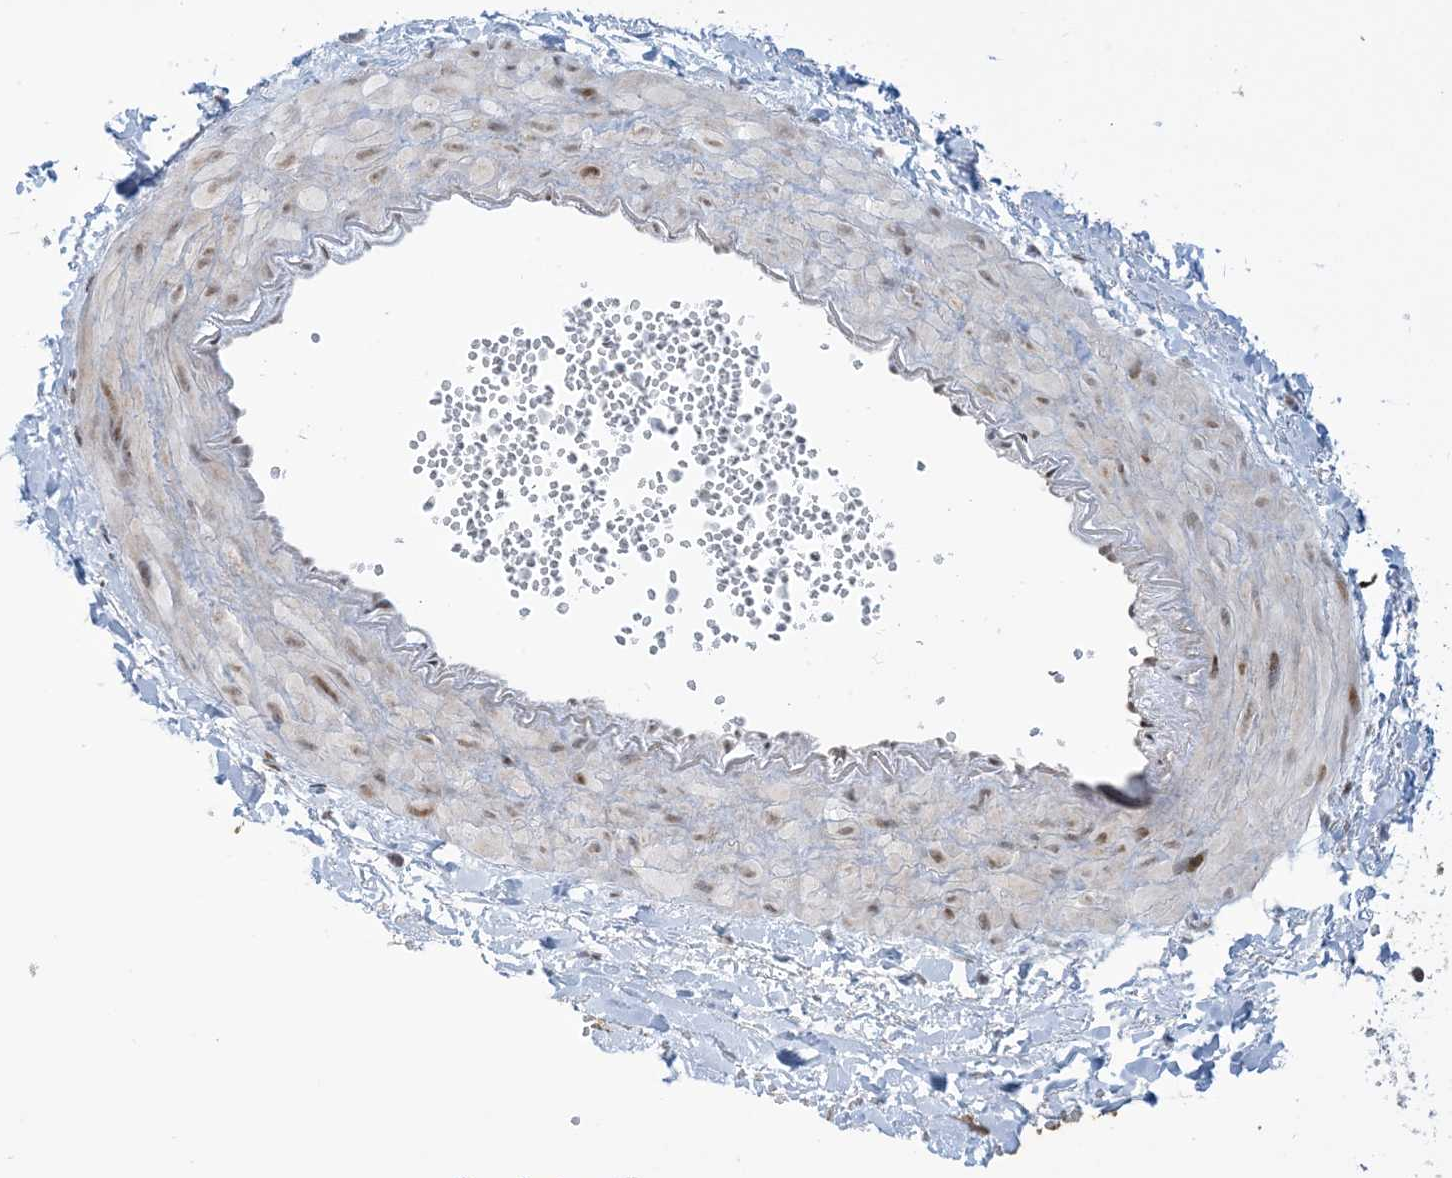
{"staining": {"intensity": "moderate", "quantity": ">75%", "location": "cytoplasmic/membranous,nuclear"}, "tissue": "gallbladder", "cell_type": "Glandular cells", "image_type": "normal", "snomed": [{"axis": "morphology", "description": "Normal tissue, NOS"}, {"axis": "topography", "description": "Gallbladder"}], "caption": "Immunohistochemistry of normal gallbladder shows medium levels of moderate cytoplasmic/membranous,nuclear positivity in about >75% of glandular cells.", "gene": "ECT2L", "patient": {"sex": "male", "age": 55}}